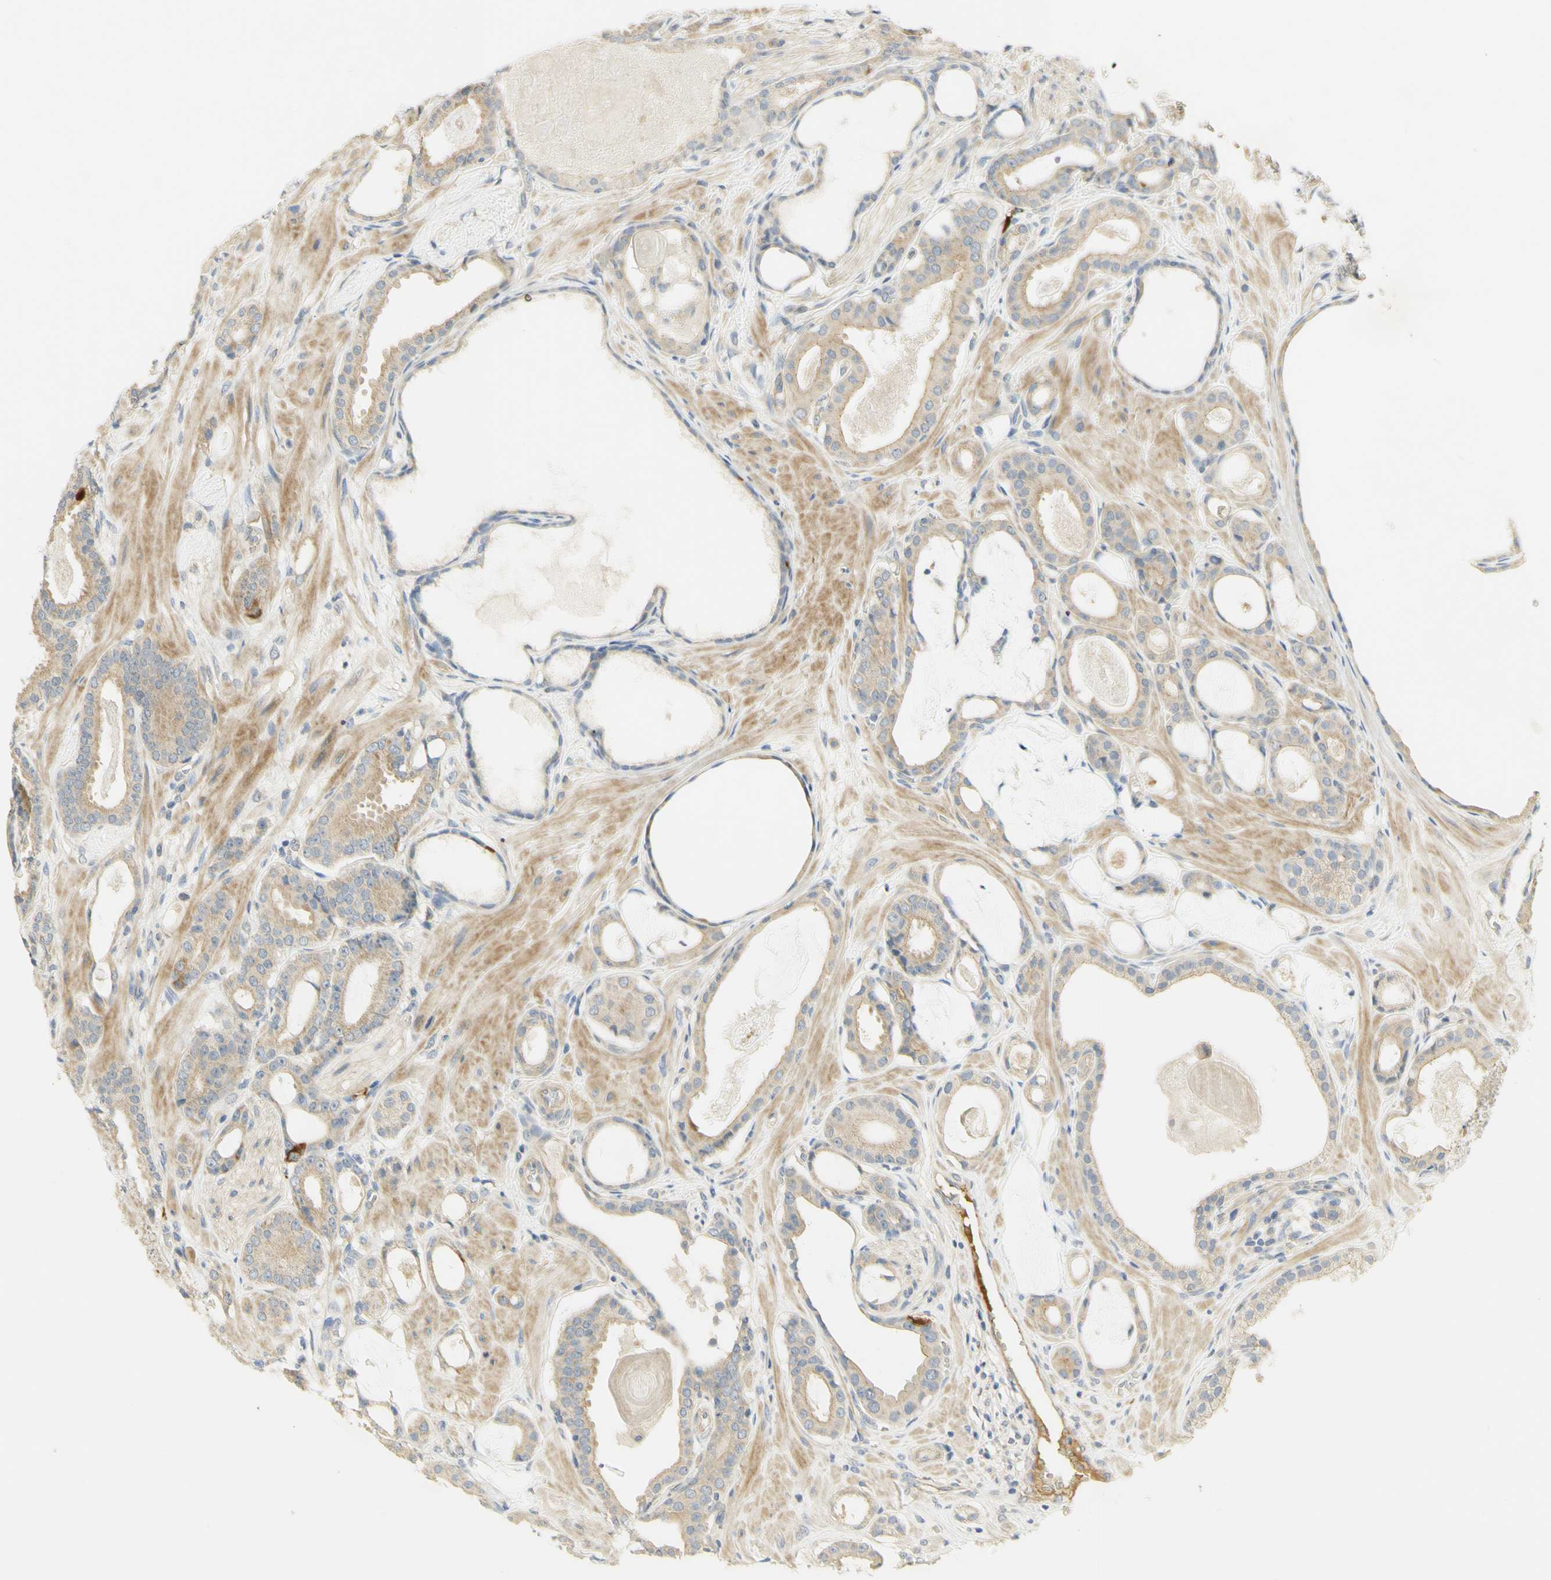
{"staining": {"intensity": "moderate", "quantity": ">75%", "location": "cytoplasmic/membranous"}, "tissue": "prostate cancer", "cell_type": "Tumor cells", "image_type": "cancer", "snomed": [{"axis": "morphology", "description": "Adenocarcinoma, Low grade"}, {"axis": "topography", "description": "Prostate"}], "caption": "This histopathology image exhibits prostate cancer (adenocarcinoma (low-grade)) stained with immunohistochemistry to label a protein in brown. The cytoplasmic/membranous of tumor cells show moderate positivity for the protein. Nuclei are counter-stained blue.", "gene": "KIF11", "patient": {"sex": "male", "age": 53}}